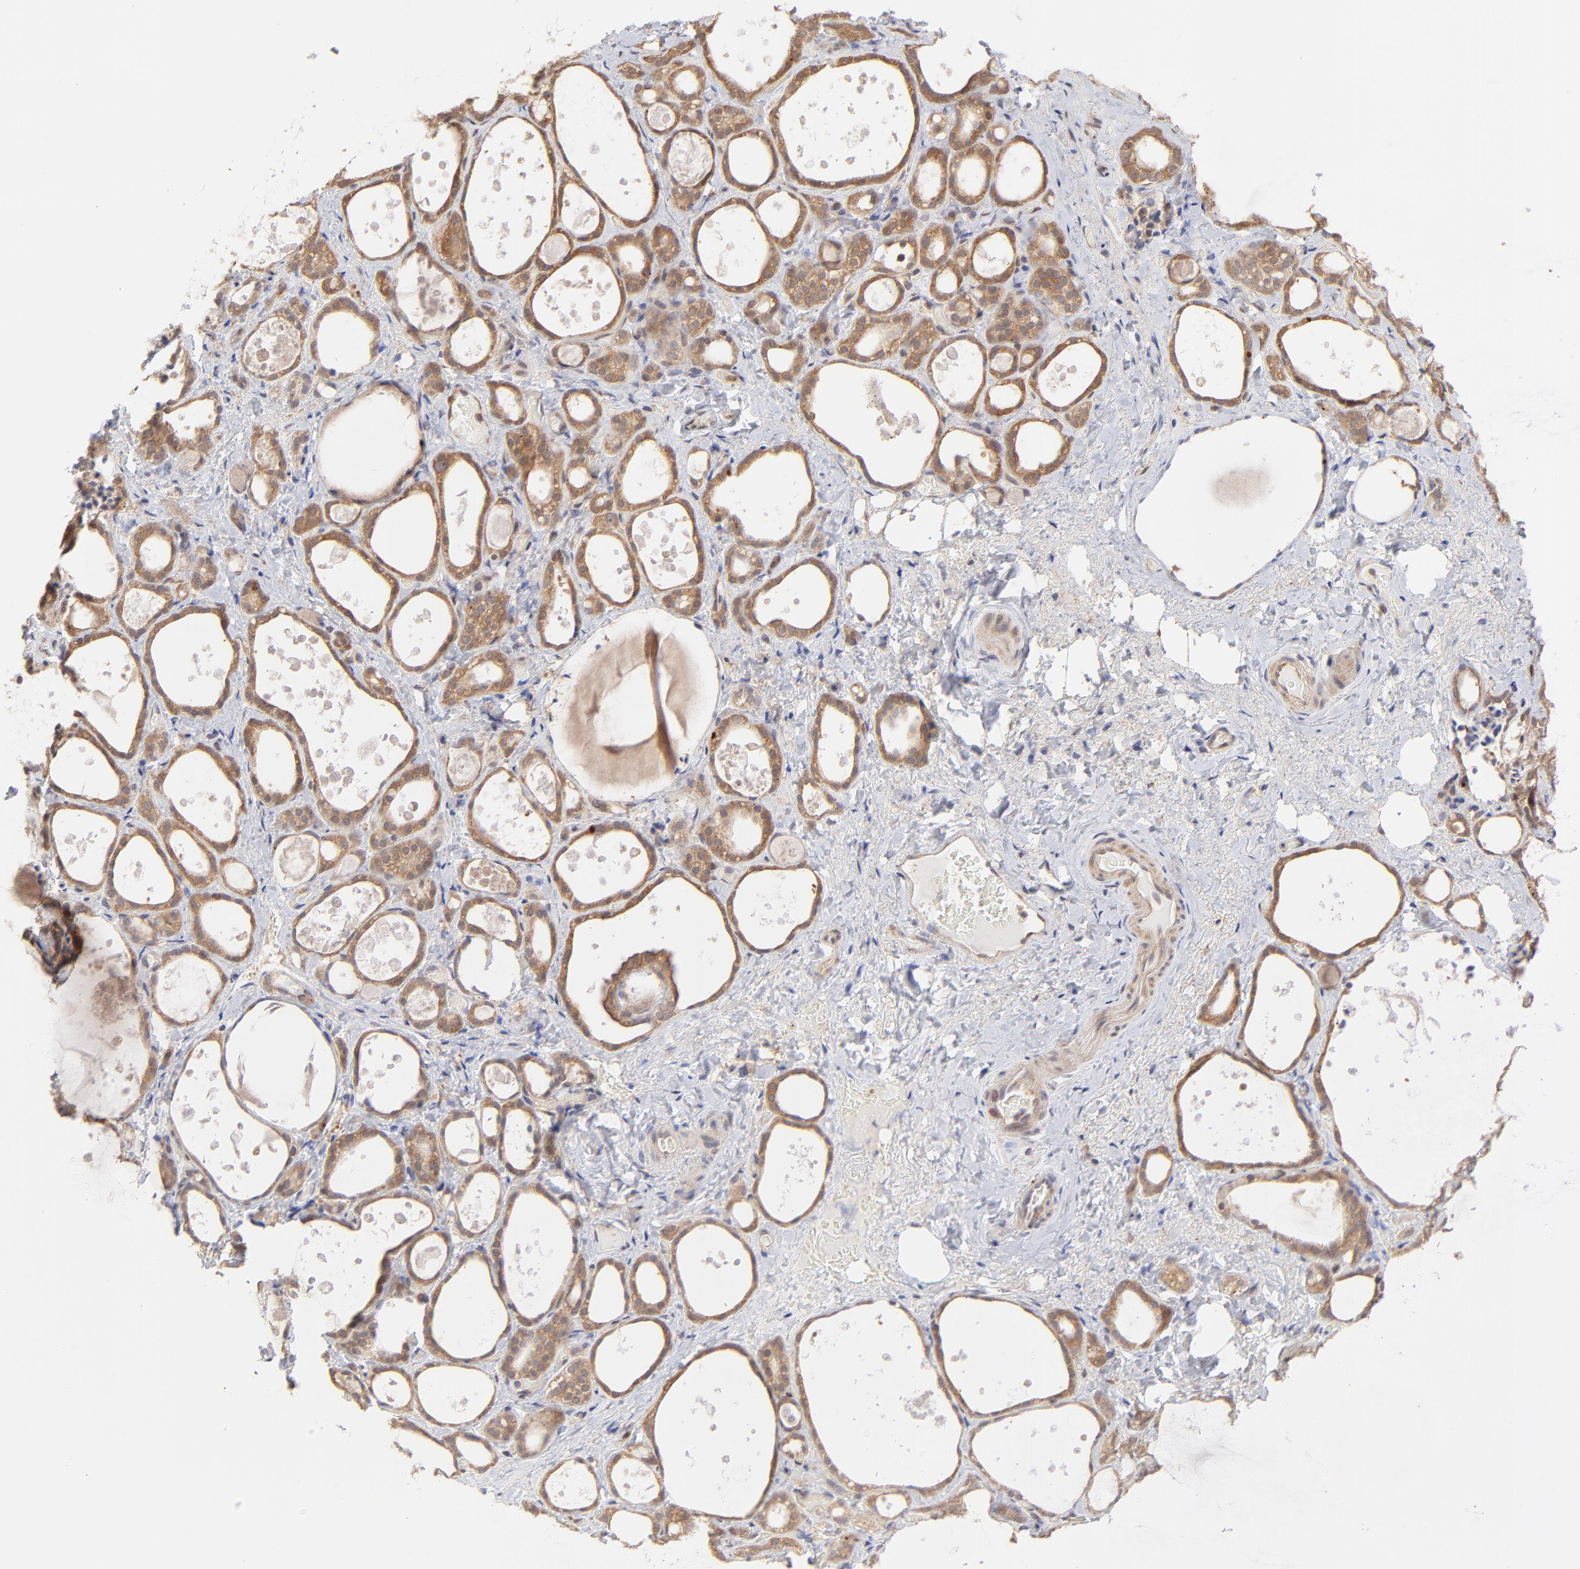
{"staining": {"intensity": "moderate", "quantity": ">75%", "location": "cytoplasmic/membranous"}, "tissue": "thyroid gland", "cell_type": "Glandular cells", "image_type": "normal", "snomed": [{"axis": "morphology", "description": "Normal tissue, NOS"}, {"axis": "topography", "description": "Thyroid gland"}], "caption": "An image of thyroid gland stained for a protein shows moderate cytoplasmic/membranous brown staining in glandular cells.", "gene": "GART", "patient": {"sex": "female", "age": 75}}